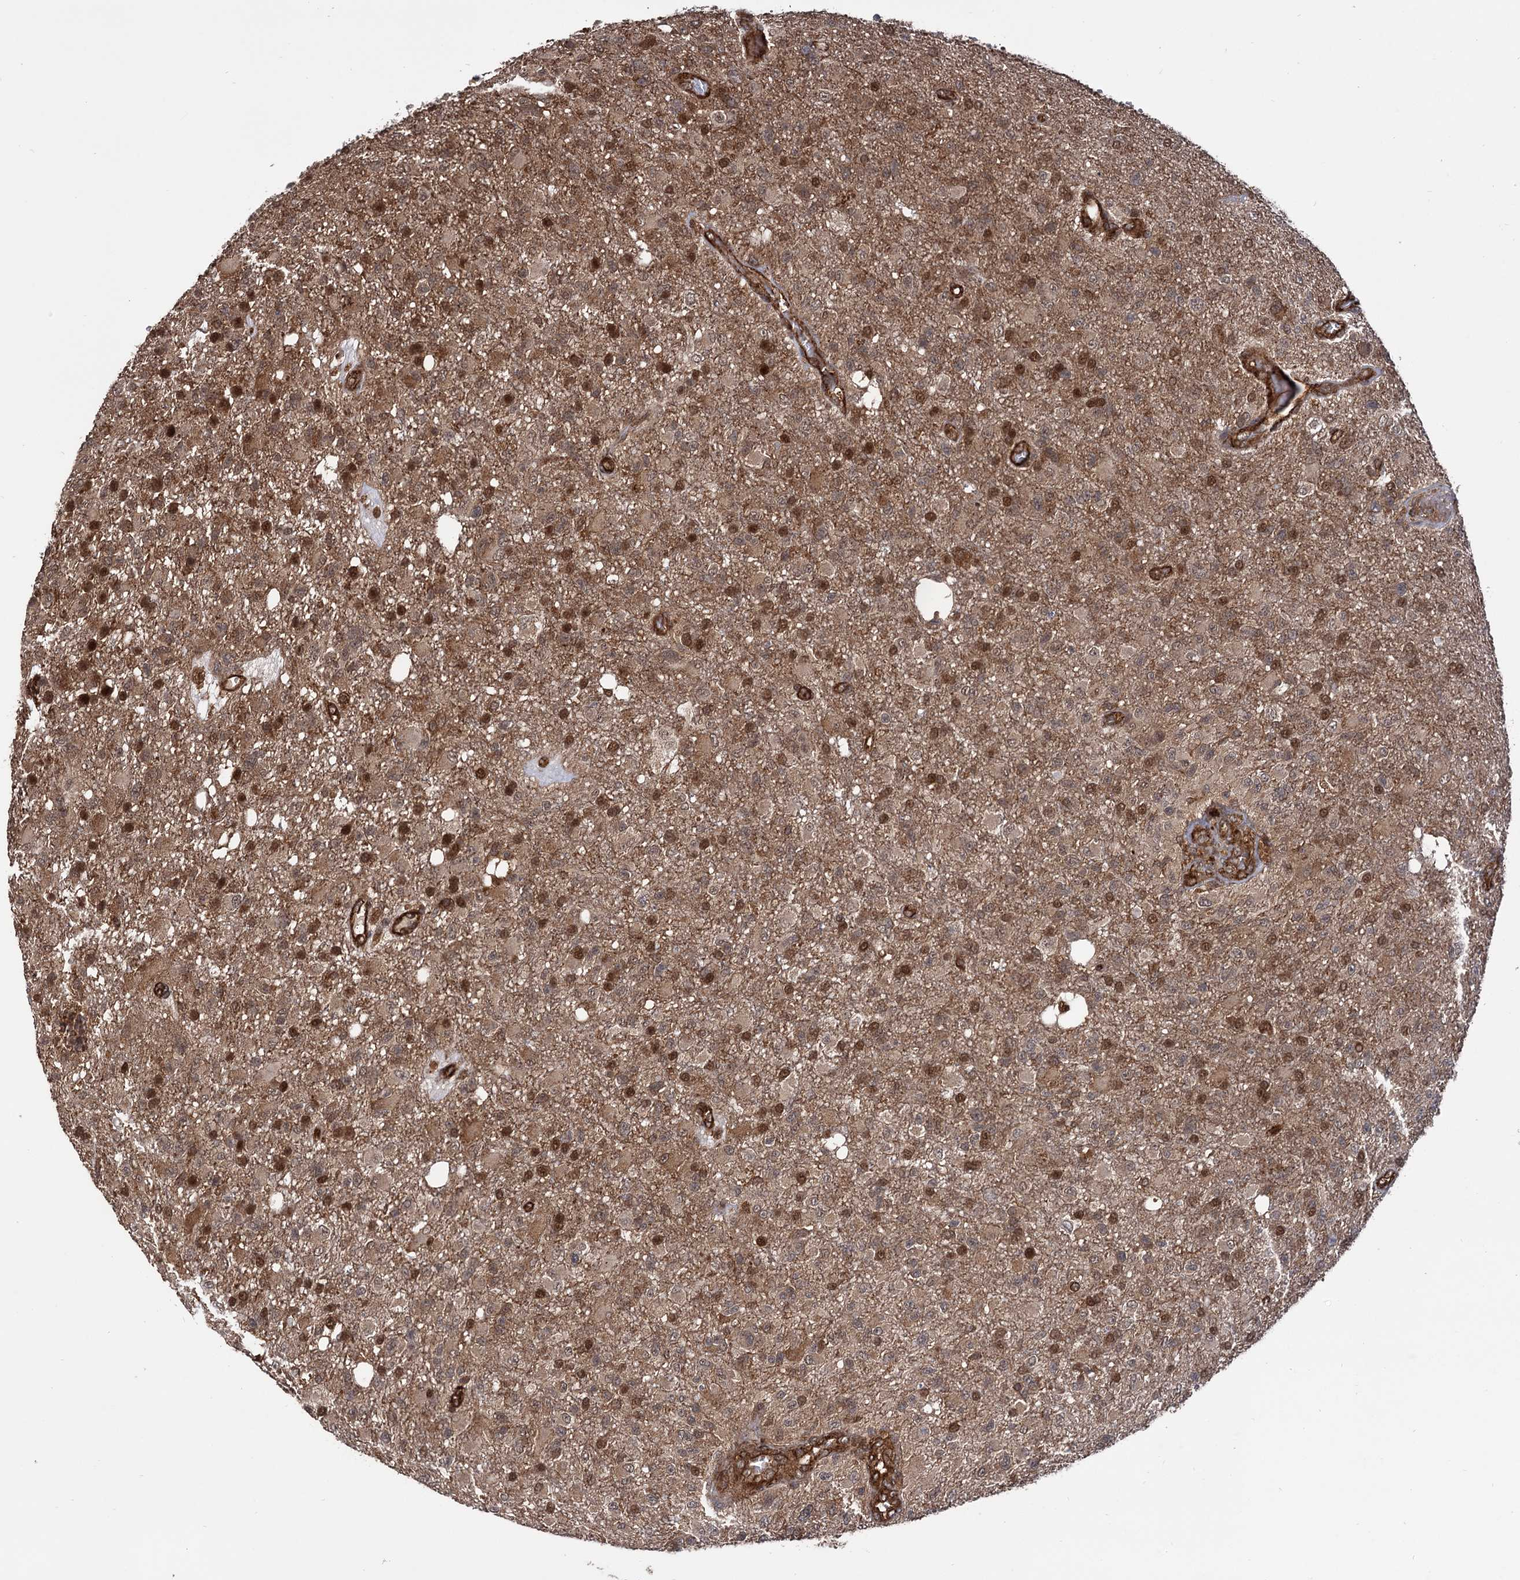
{"staining": {"intensity": "moderate", "quantity": ">75%", "location": "cytoplasmic/membranous,nuclear"}, "tissue": "glioma", "cell_type": "Tumor cells", "image_type": "cancer", "snomed": [{"axis": "morphology", "description": "Glioma, malignant, High grade"}, {"axis": "topography", "description": "Brain"}], "caption": "Tumor cells show medium levels of moderate cytoplasmic/membranous and nuclear staining in about >75% of cells in human high-grade glioma (malignant).", "gene": "ATP8B4", "patient": {"sex": "female", "age": 74}}